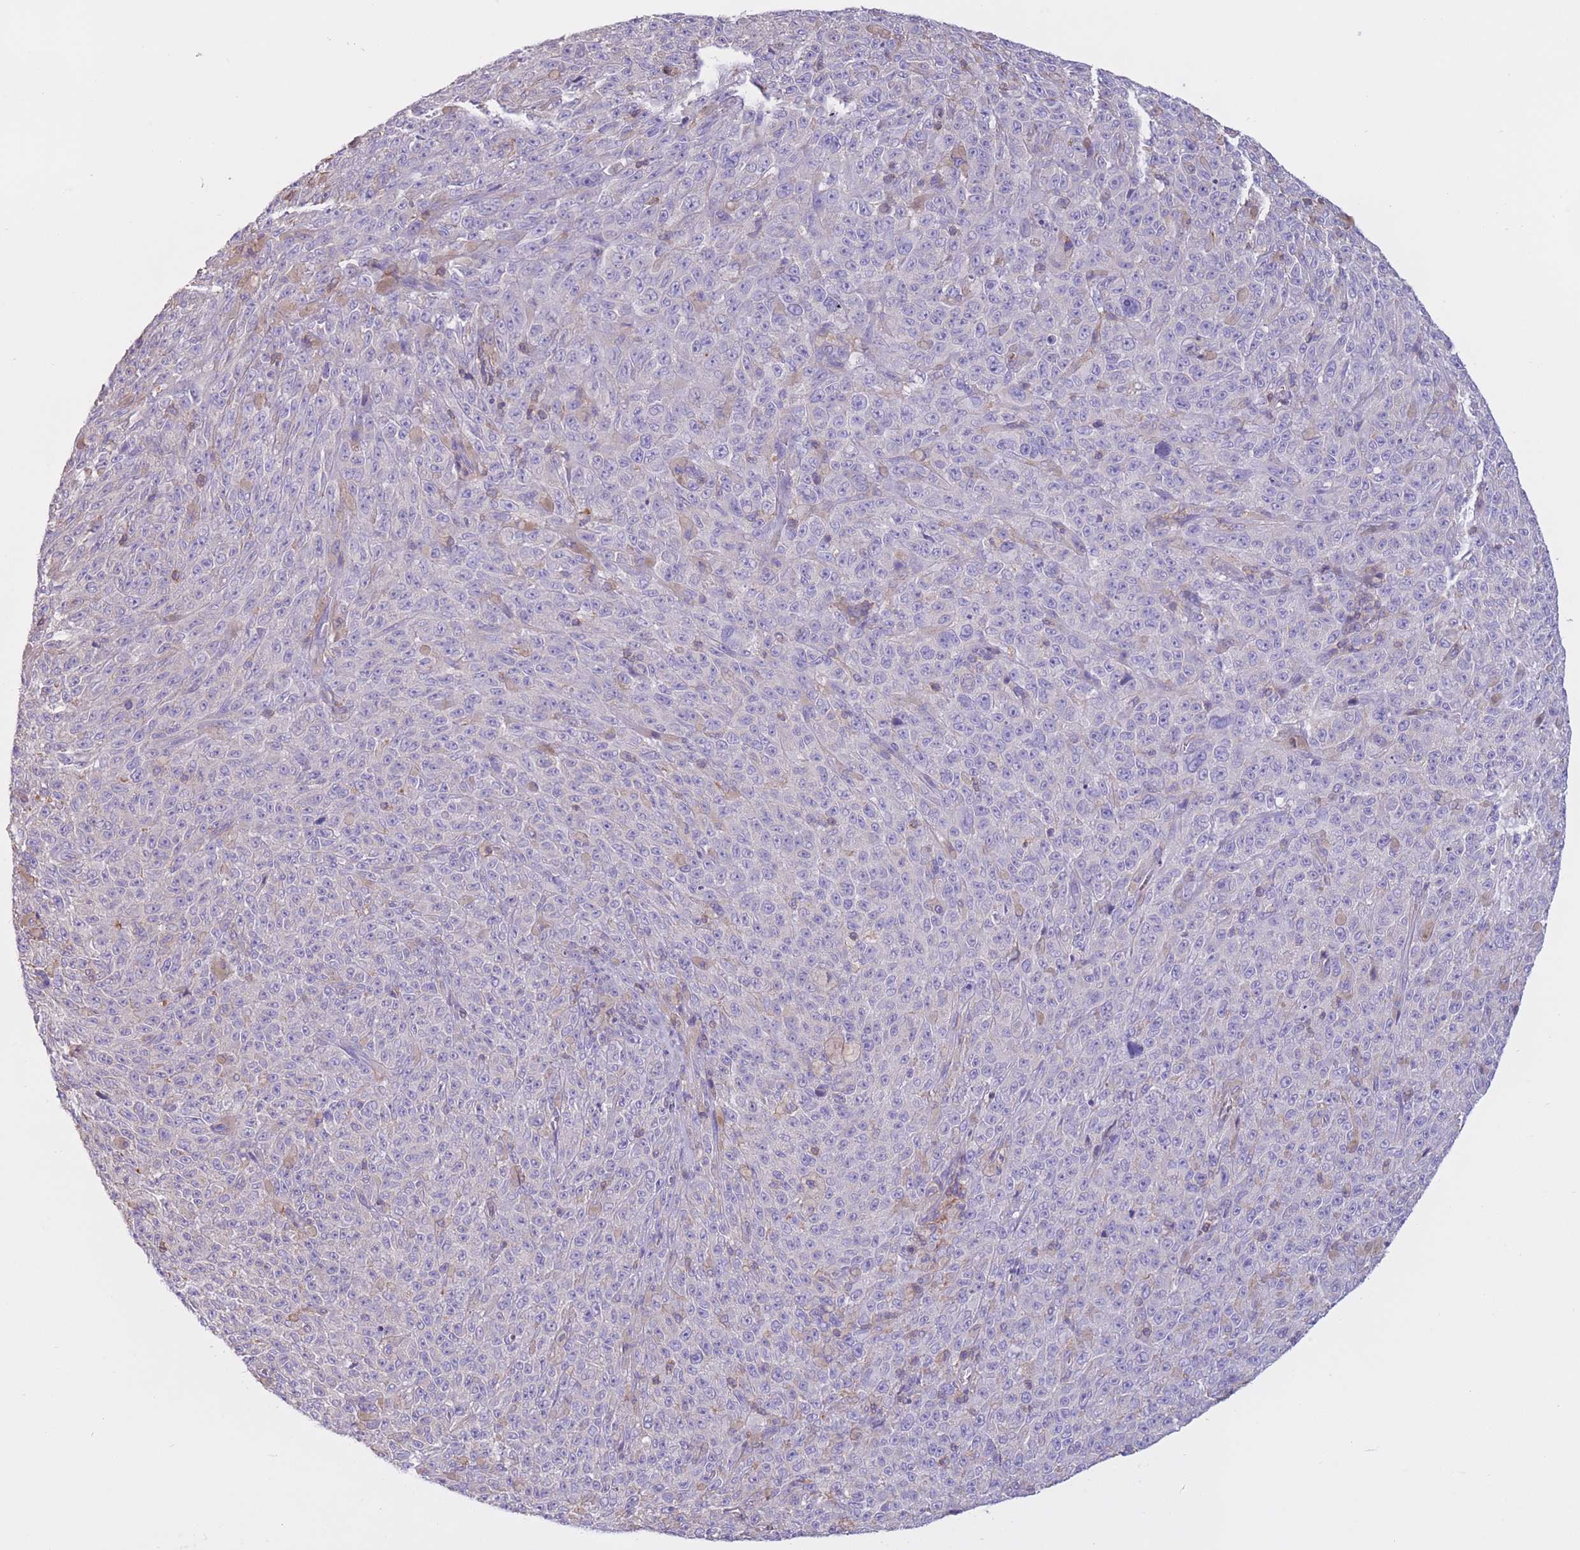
{"staining": {"intensity": "negative", "quantity": "none", "location": "none"}, "tissue": "melanoma", "cell_type": "Tumor cells", "image_type": "cancer", "snomed": [{"axis": "morphology", "description": "Malignant melanoma, NOS"}, {"axis": "topography", "description": "Skin"}], "caption": "An immunohistochemistry micrograph of malignant melanoma is shown. There is no staining in tumor cells of malignant melanoma. (DAB immunohistochemistry visualized using brightfield microscopy, high magnification).", "gene": "PDHA1", "patient": {"sex": "female", "age": 82}}